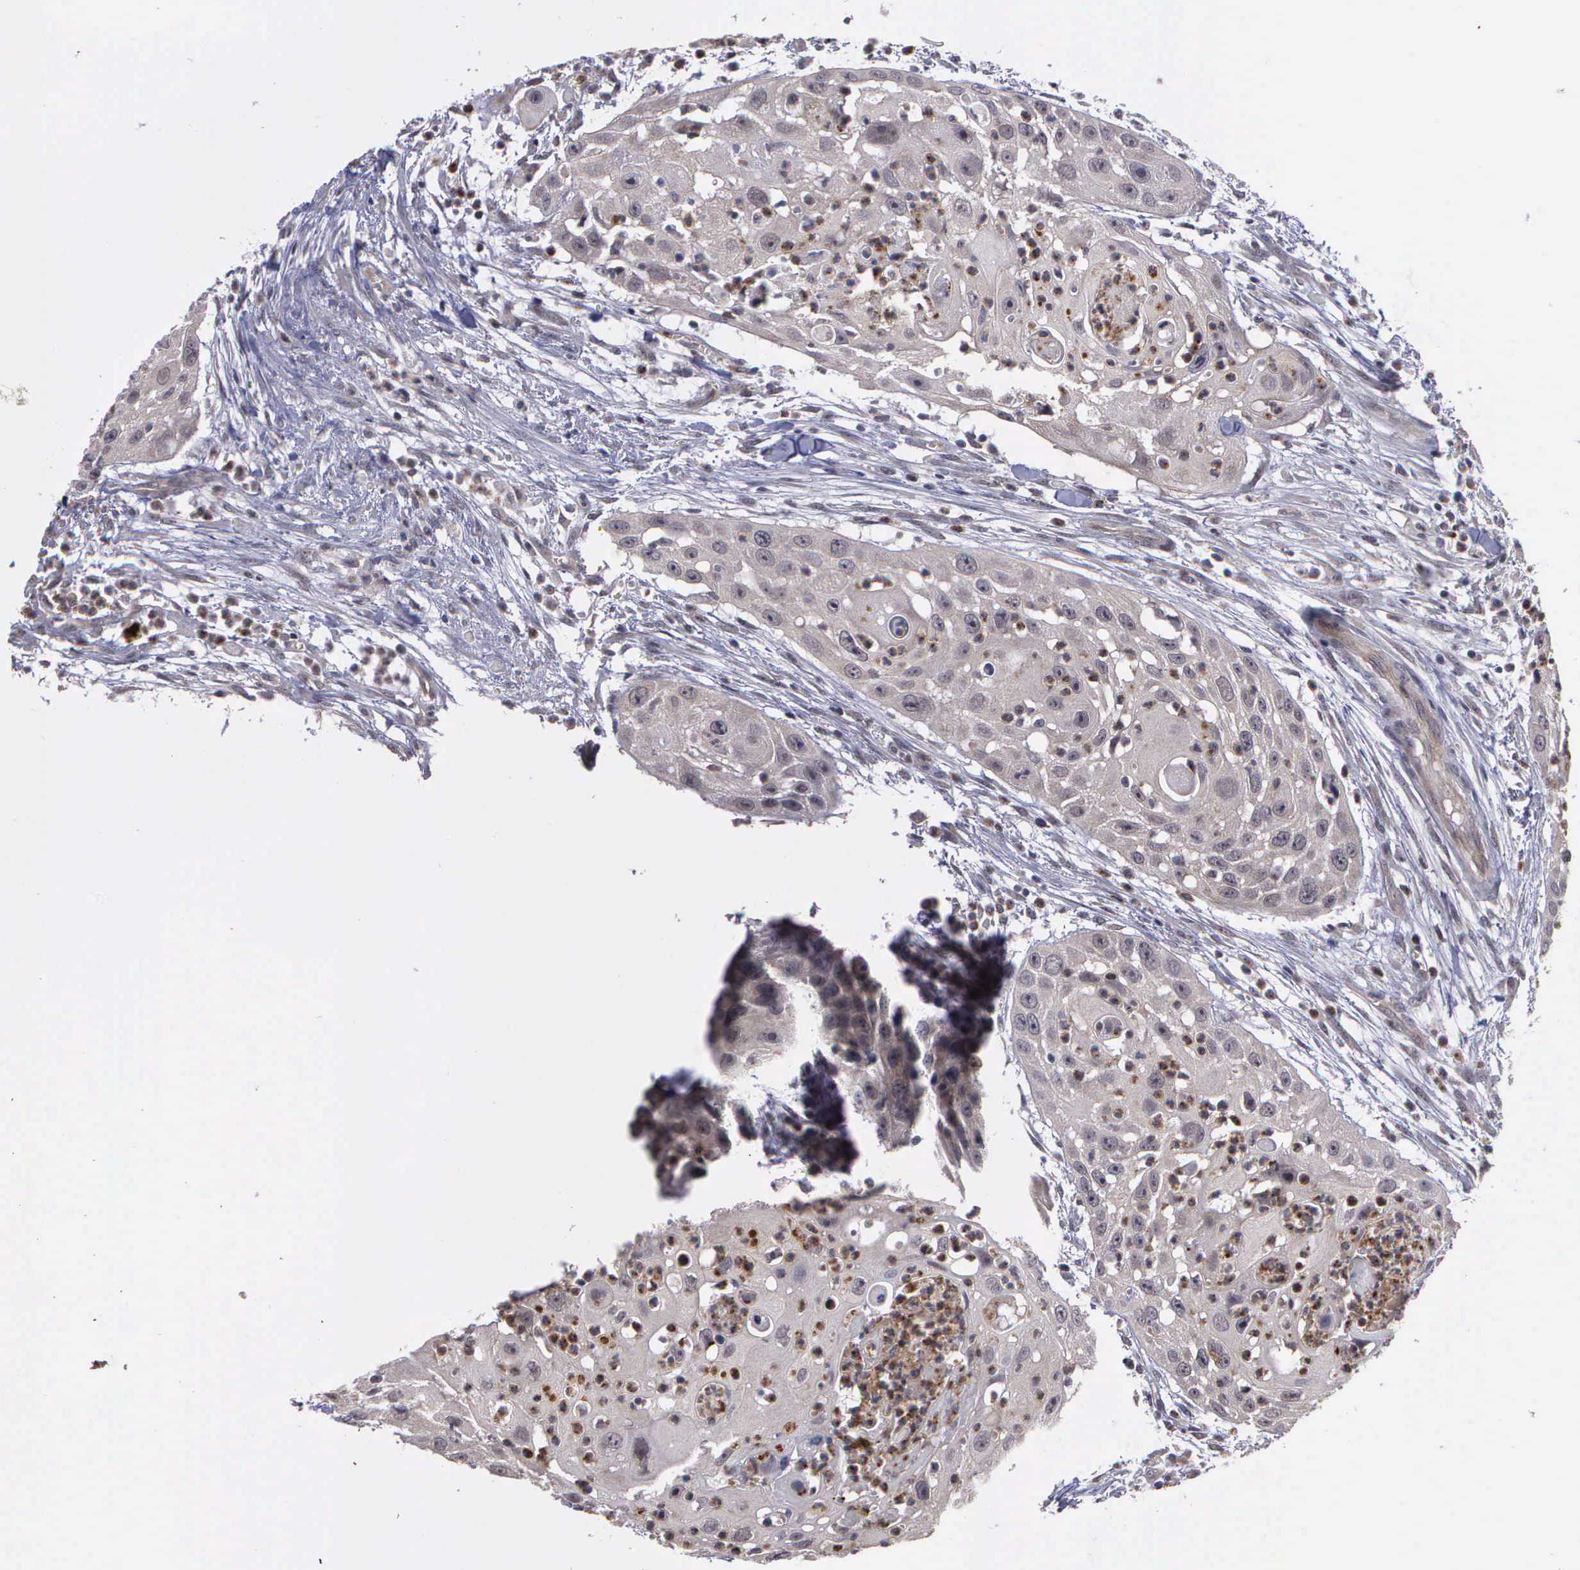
{"staining": {"intensity": "negative", "quantity": "none", "location": "none"}, "tissue": "head and neck cancer", "cell_type": "Tumor cells", "image_type": "cancer", "snomed": [{"axis": "morphology", "description": "Squamous cell carcinoma, NOS"}, {"axis": "topography", "description": "Head-Neck"}], "caption": "A histopathology image of human head and neck cancer is negative for staining in tumor cells.", "gene": "MAP3K9", "patient": {"sex": "male", "age": 64}}